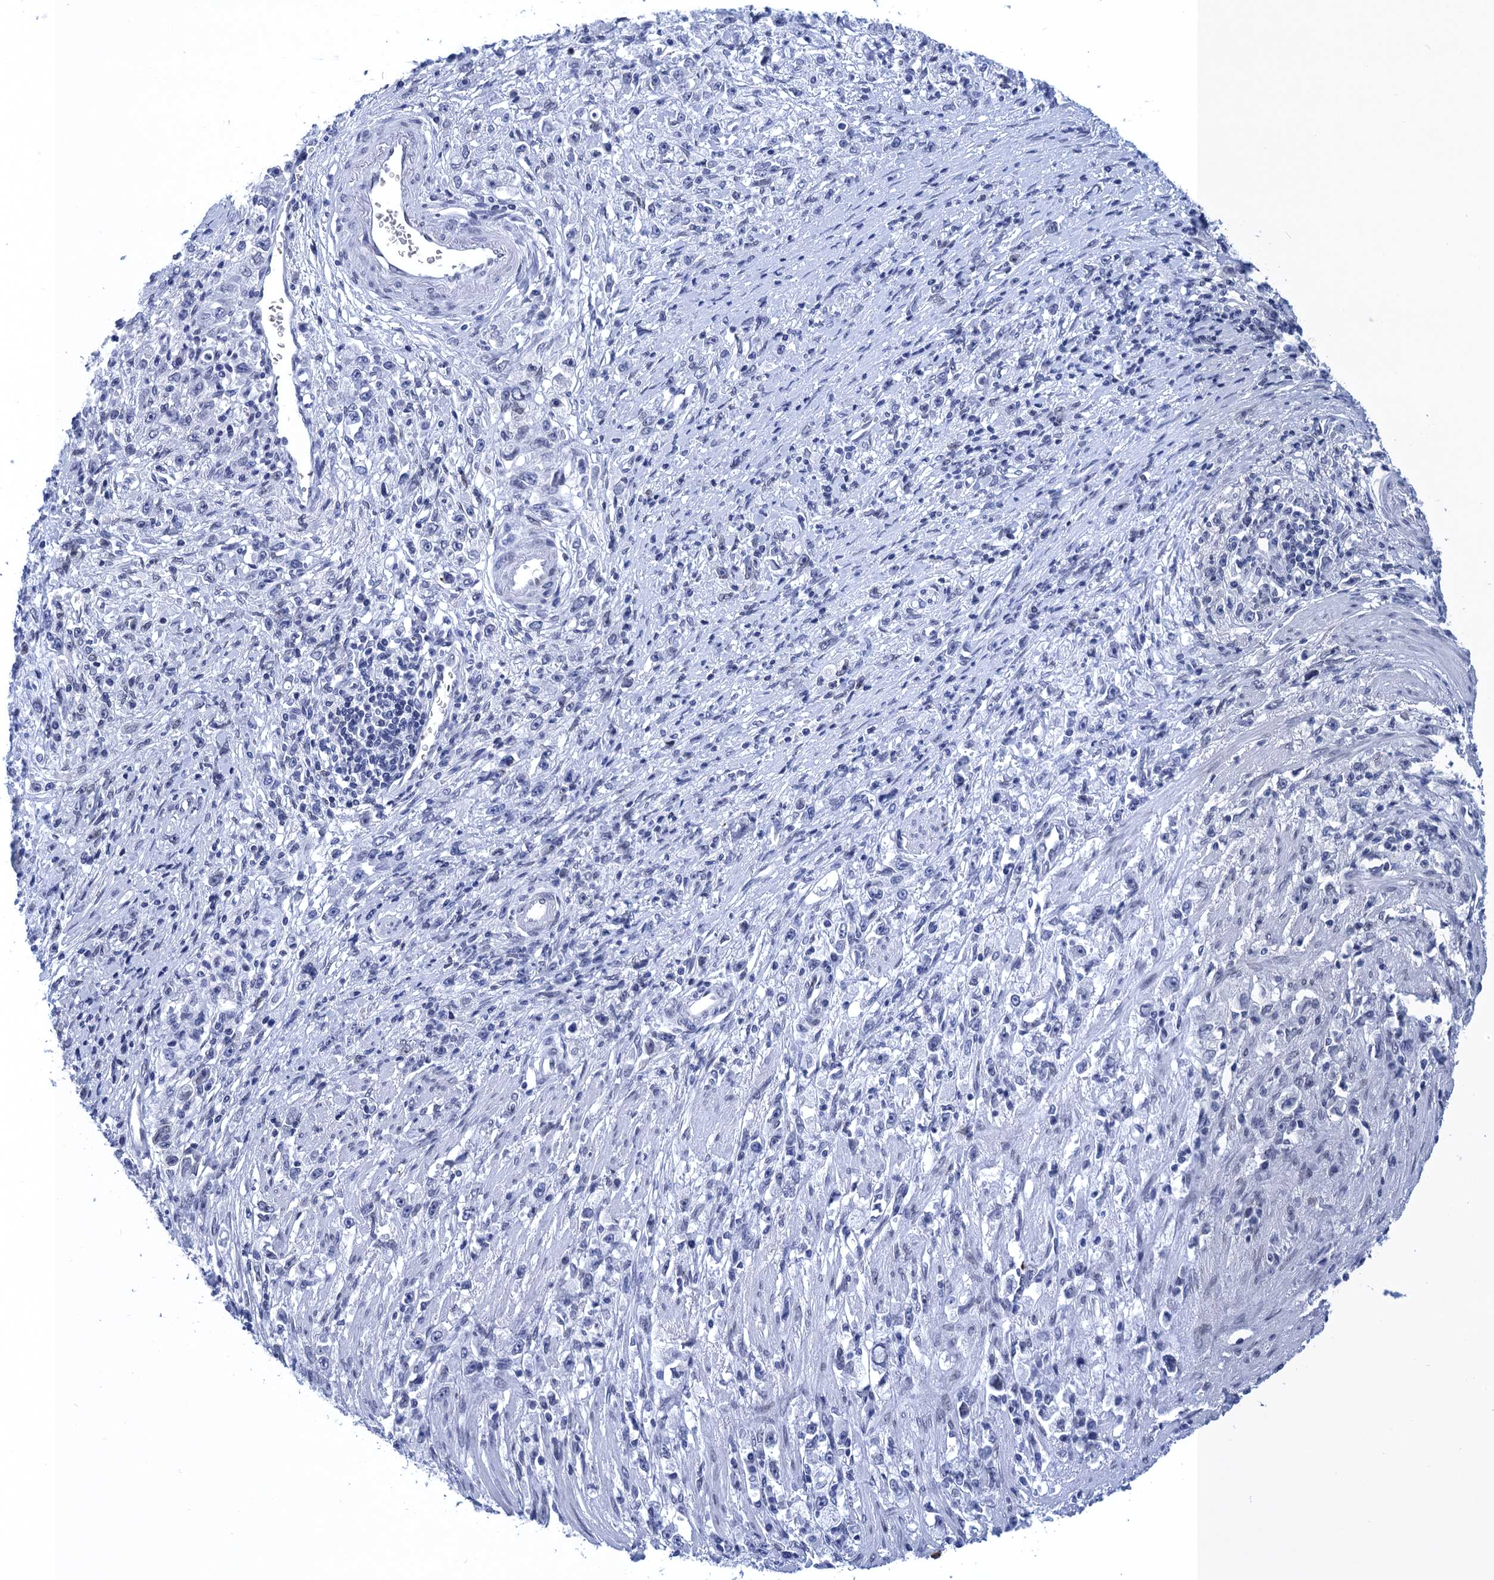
{"staining": {"intensity": "negative", "quantity": "none", "location": "none"}, "tissue": "stomach cancer", "cell_type": "Tumor cells", "image_type": "cancer", "snomed": [{"axis": "morphology", "description": "Adenocarcinoma, NOS"}, {"axis": "topography", "description": "Stomach"}], "caption": "IHC of human stomach cancer demonstrates no positivity in tumor cells.", "gene": "METTL25", "patient": {"sex": "female", "age": 59}}